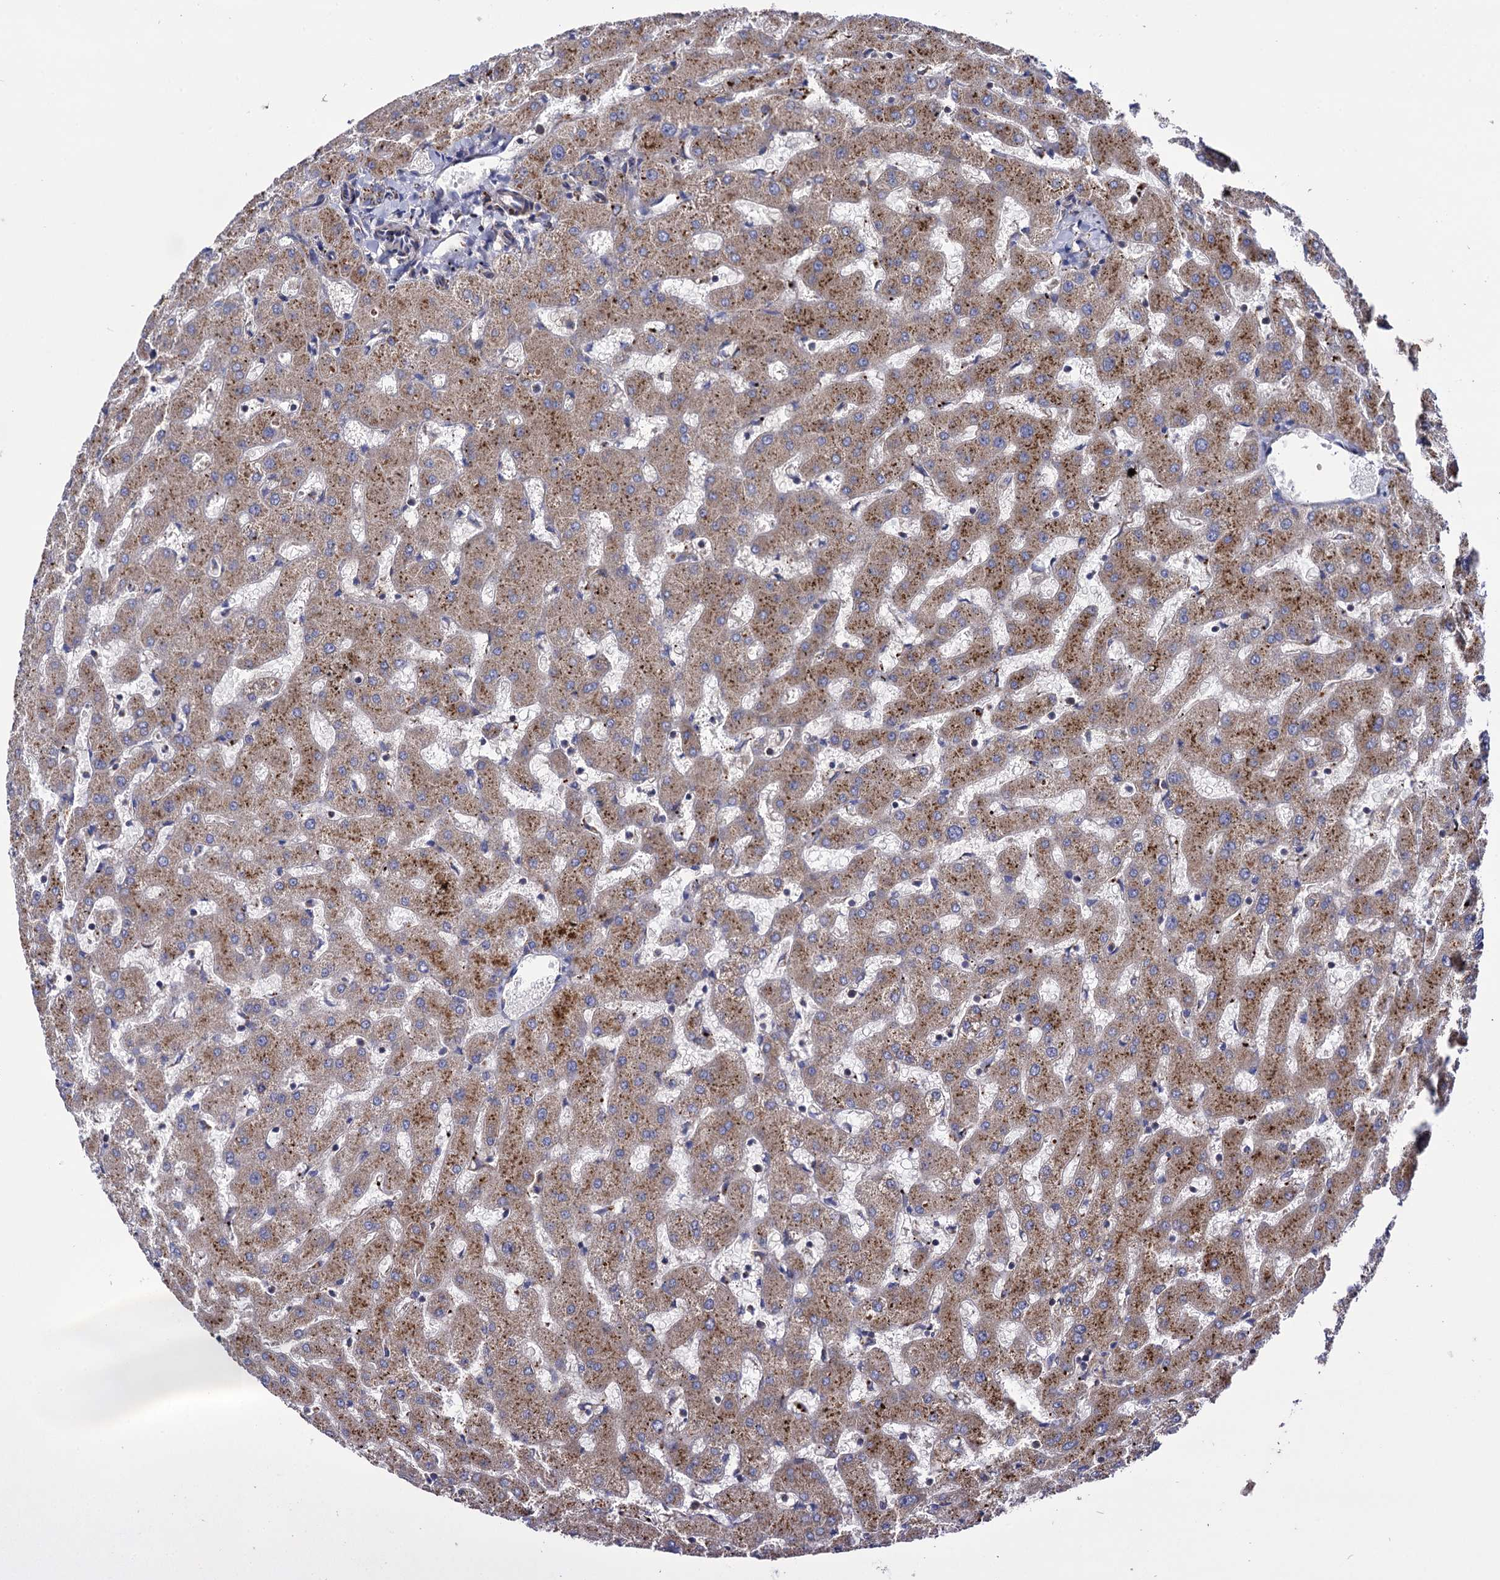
{"staining": {"intensity": "weak", "quantity": "25%-75%", "location": "cytoplasmic/membranous"}, "tissue": "liver", "cell_type": "Cholangiocytes", "image_type": "normal", "snomed": [{"axis": "morphology", "description": "Normal tissue, NOS"}, {"axis": "topography", "description": "Liver"}], "caption": "Approximately 25%-75% of cholangiocytes in benign liver demonstrate weak cytoplasmic/membranous protein positivity as visualized by brown immunohistochemical staining.", "gene": "IQCH", "patient": {"sex": "female", "age": 63}}